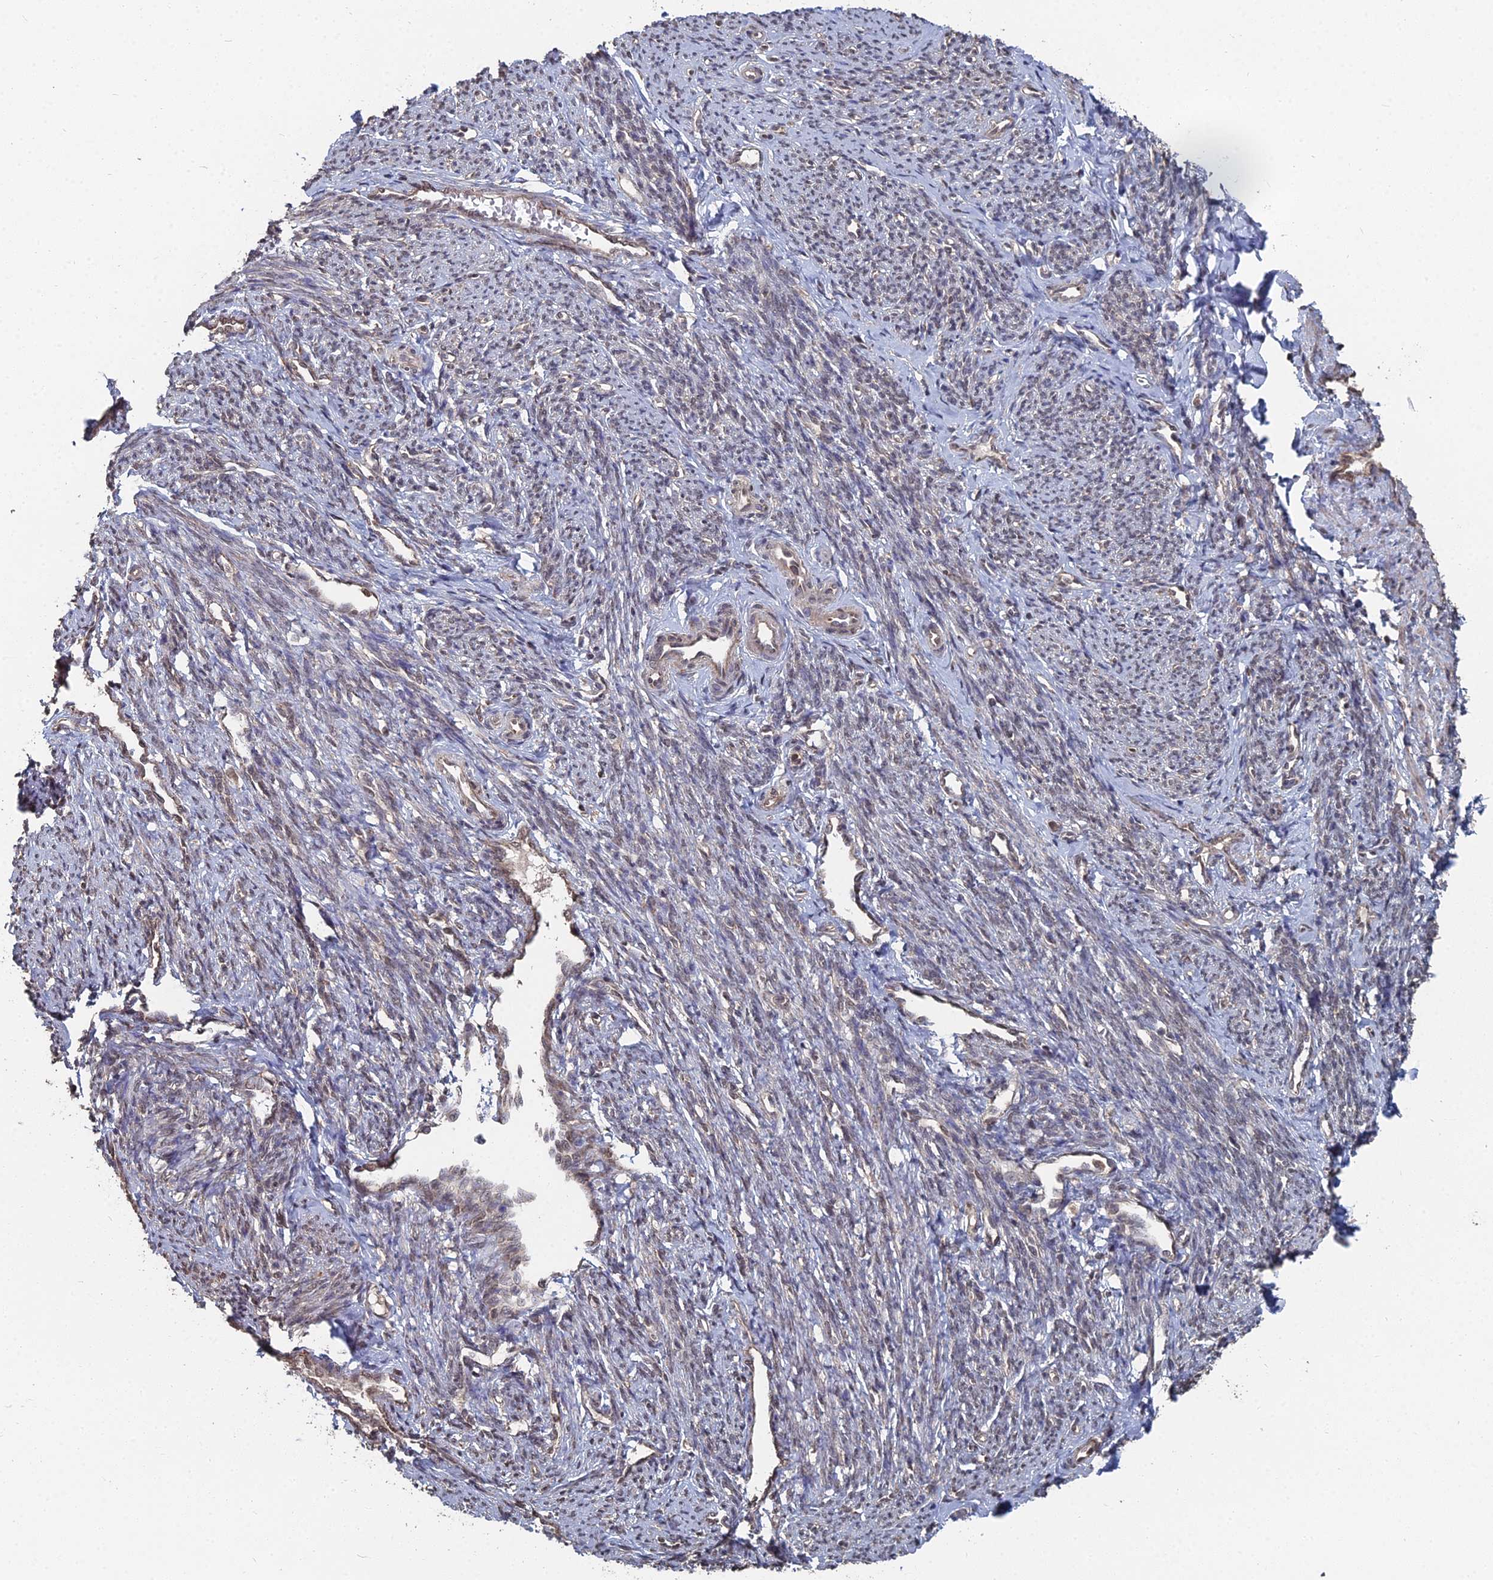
{"staining": {"intensity": "moderate", "quantity": "25%-75%", "location": "cytoplasmic/membranous,nuclear"}, "tissue": "smooth muscle", "cell_type": "Smooth muscle cells", "image_type": "normal", "snomed": [{"axis": "morphology", "description": "Normal tissue, NOS"}, {"axis": "topography", "description": "Smooth muscle"}, {"axis": "topography", "description": "Uterus"}], "caption": "Immunohistochemistry (DAB (3,3'-diaminobenzidine)) staining of unremarkable smooth muscle exhibits moderate cytoplasmic/membranous,nuclear protein expression in about 25%-75% of smooth muscle cells. The staining was performed using DAB, with brown indicating positive protein expression. Nuclei are stained blue with hematoxylin.", "gene": "CCNP", "patient": {"sex": "female", "age": 59}}